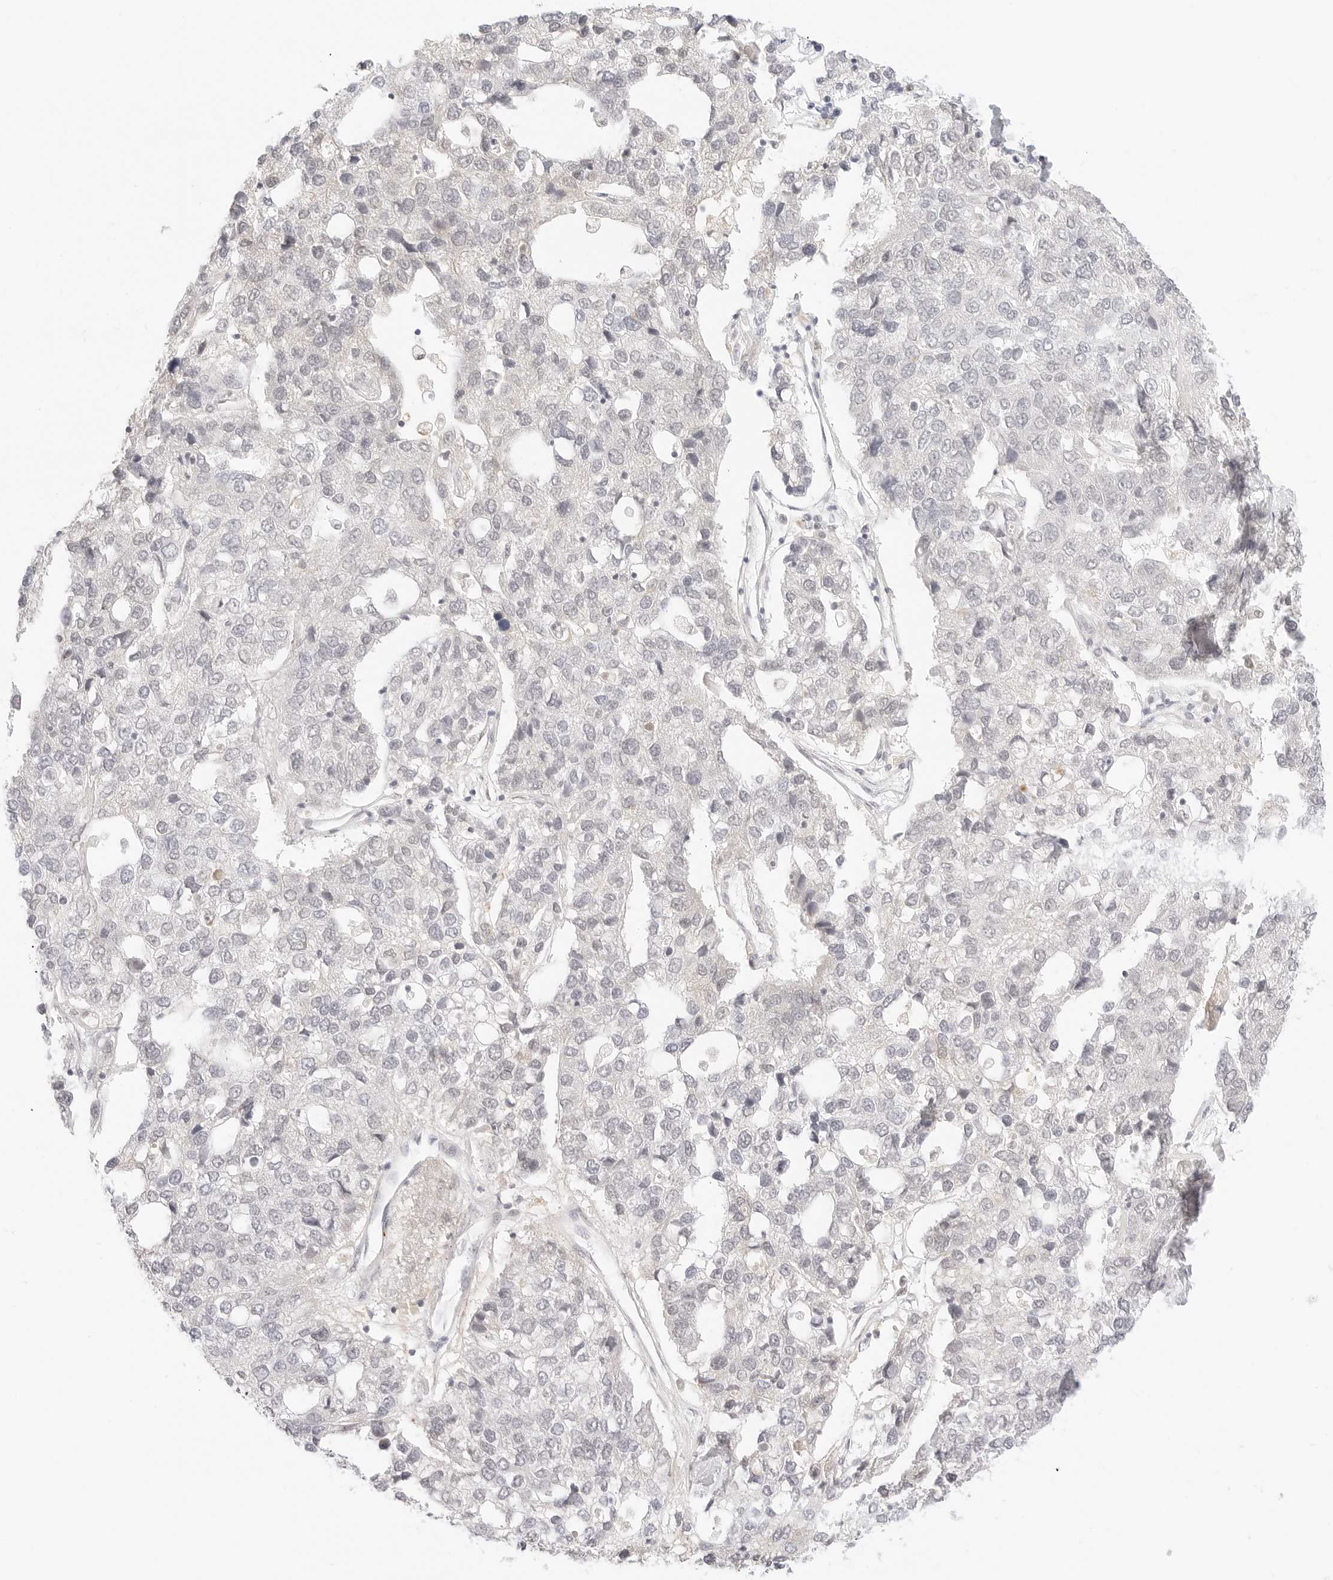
{"staining": {"intensity": "negative", "quantity": "none", "location": "none"}, "tissue": "pancreatic cancer", "cell_type": "Tumor cells", "image_type": "cancer", "snomed": [{"axis": "morphology", "description": "Adenocarcinoma, NOS"}, {"axis": "topography", "description": "Pancreas"}], "caption": "Histopathology image shows no protein positivity in tumor cells of adenocarcinoma (pancreatic) tissue. The staining was performed using DAB to visualize the protein expression in brown, while the nuclei were stained in blue with hematoxylin (Magnification: 20x).", "gene": "XKR4", "patient": {"sex": "female", "age": 61}}